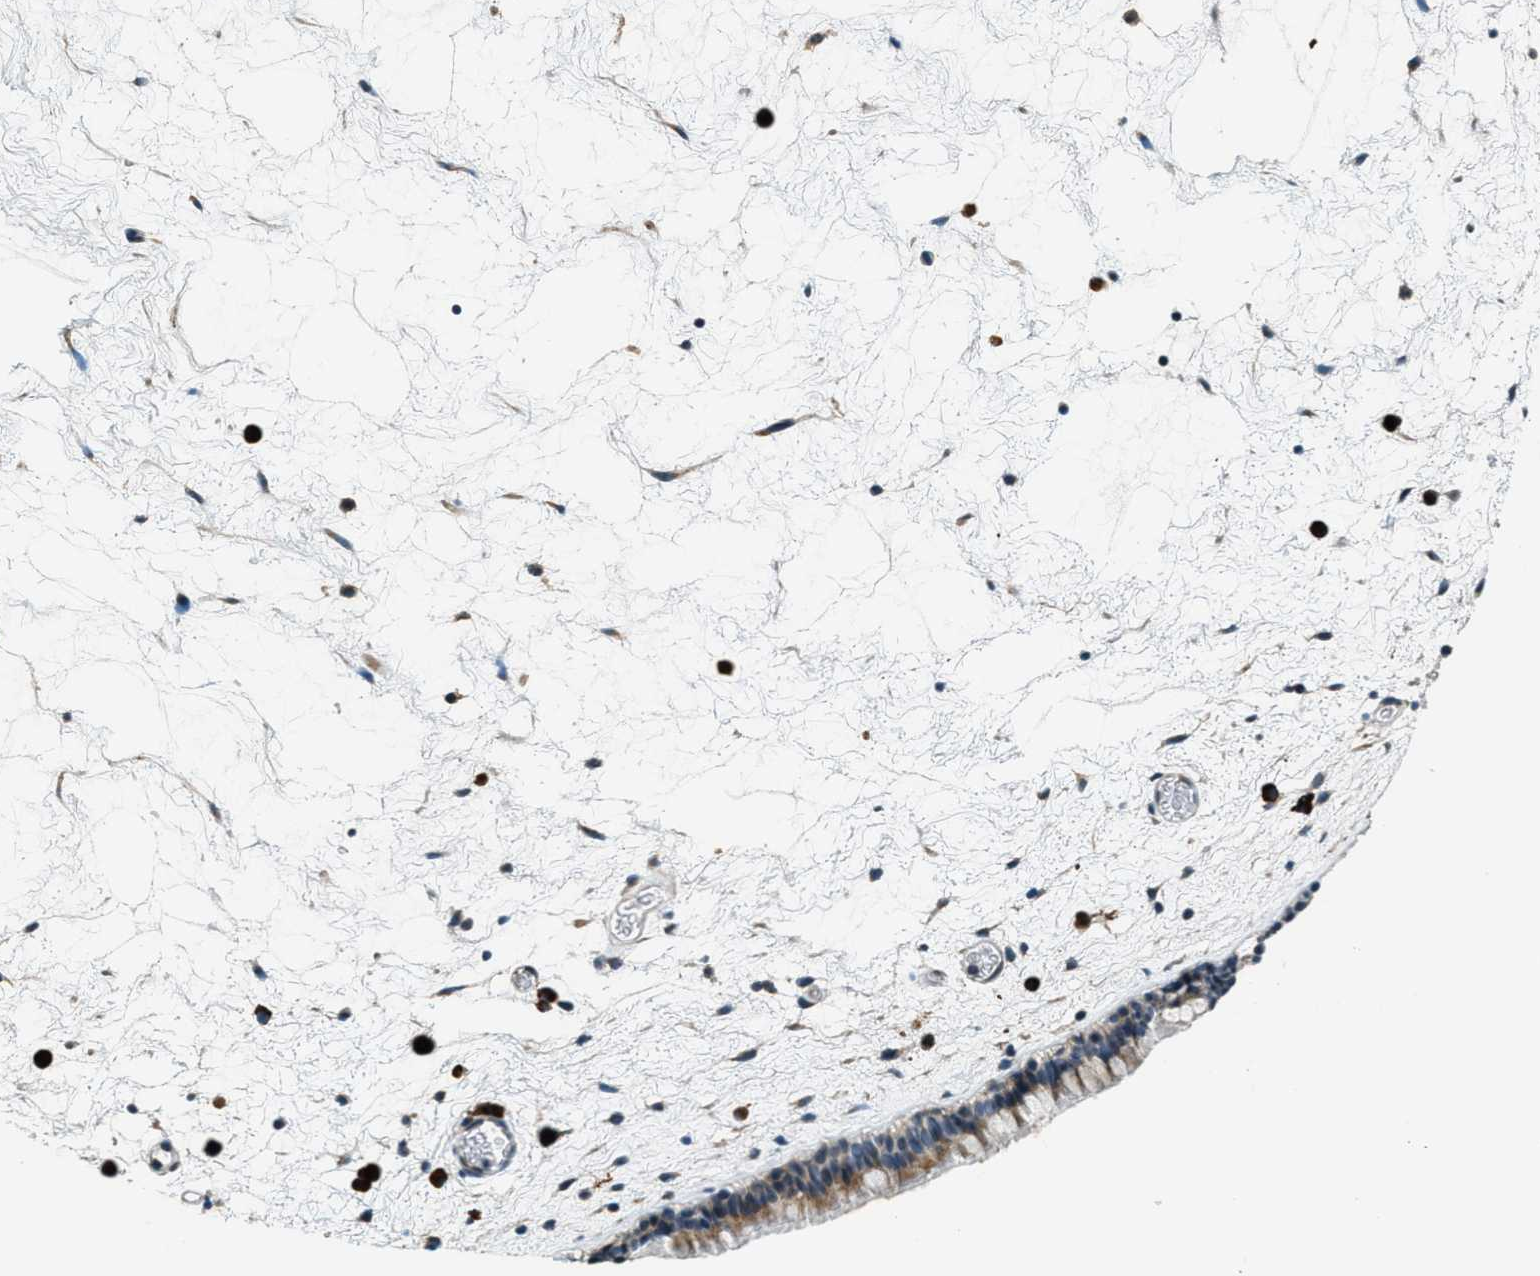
{"staining": {"intensity": "moderate", "quantity": ">75%", "location": "cytoplasmic/membranous"}, "tissue": "nasopharynx", "cell_type": "Respiratory epithelial cells", "image_type": "normal", "snomed": [{"axis": "morphology", "description": "Normal tissue, NOS"}, {"axis": "morphology", "description": "Inflammation, NOS"}, {"axis": "topography", "description": "Nasopharynx"}], "caption": "Immunohistochemical staining of benign human nasopharynx reveals moderate cytoplasmic/membranous protein positivity in about >75% of respiratory epithelial cells.", "gene": "HERC2", "patient": {"sex": "male", "age": 48}}